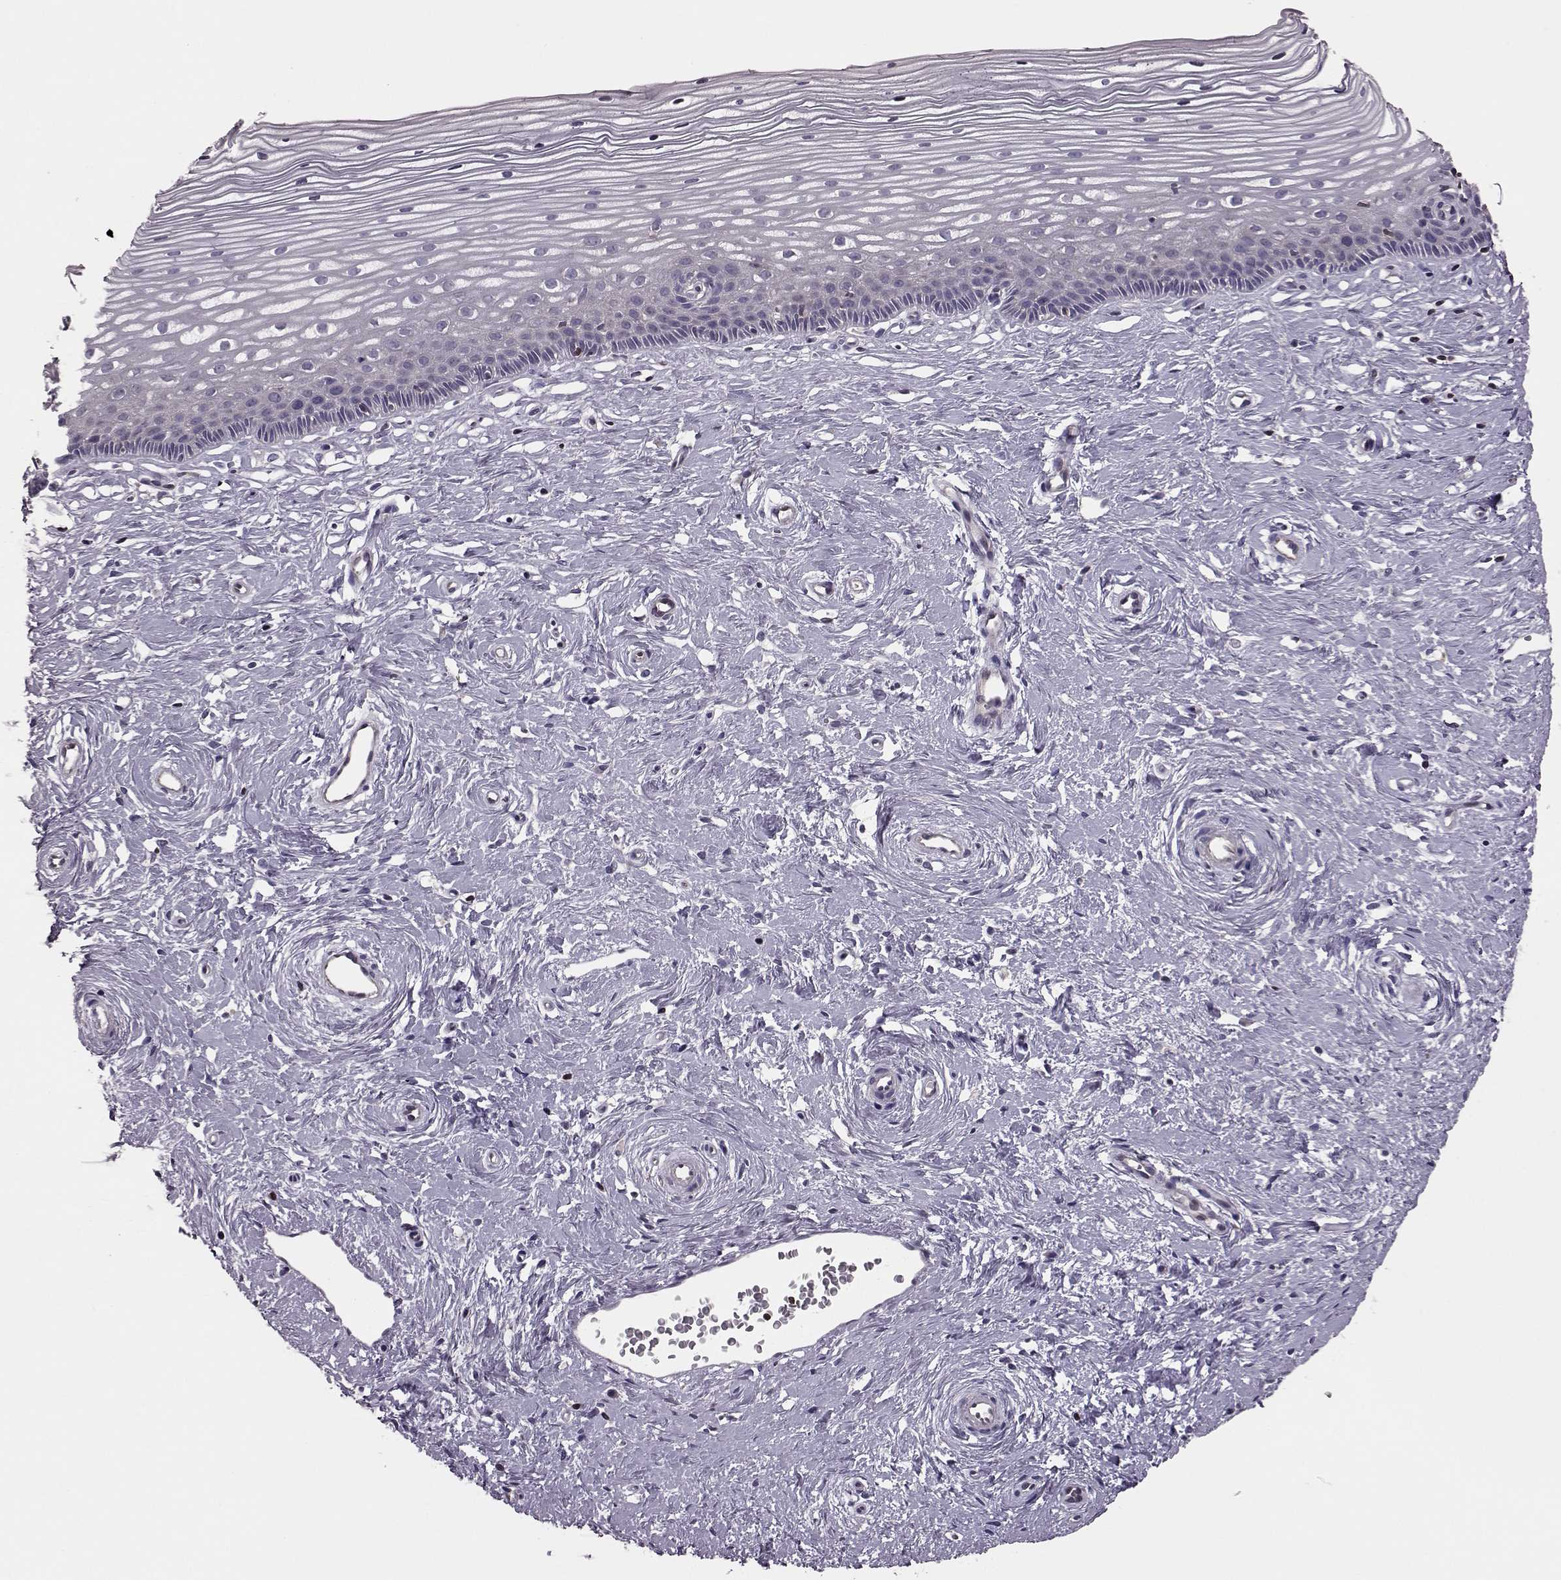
{"staining": {"intensity": "negative", "quantity": "none", "location": "none"}, "tissue": "cervix", "cell_type": "Glandular cells", "image_type": "normal", "snomed": [{"axis": "morphology", "description": "Normal tissue, NOS"}, {"axis": "topography", "description": "Cervix"}], "caption": "Unremarkable cervix was stained to show a protein in brown. There is no significant staining in glandular cells. (DAB (3,3'-diaminobenzidine) IHC with hematoxylin counter stain).", "gene": "CDC42SE1", "patient": {"sex": "female", "age": 40}}